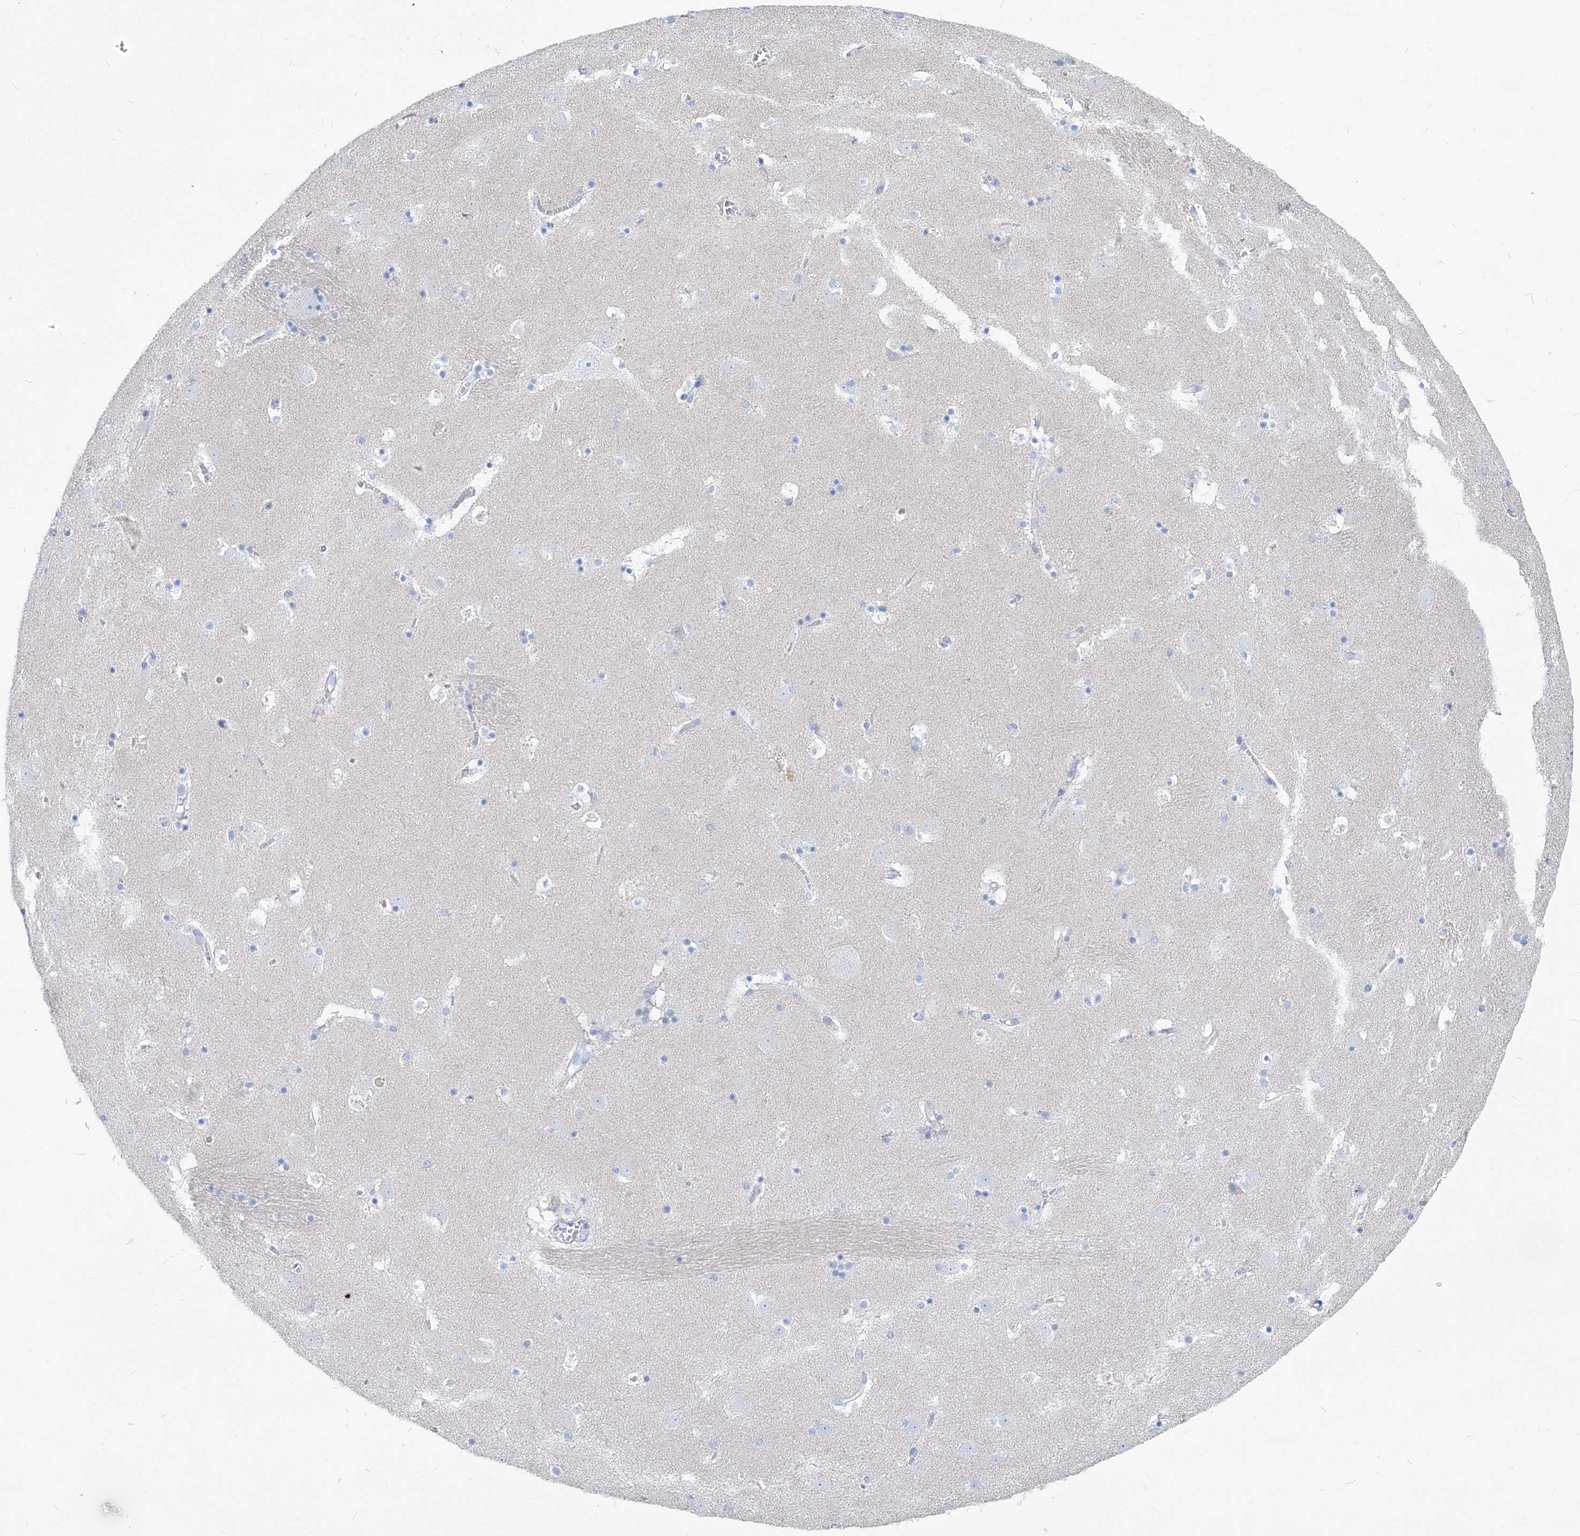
{"staining": {"intensity": "negative", "quantity": "none", "location": "none"}, "tissue": "caudate", "cell_type": "Glial cells", "image_type": "normal", "snomed": [{"axis": "morphology", "description": "Normal tissue, NOS"}, {"axis": "topography", "description": "Lateral ventricle wall"}], "caption": "A histopathology image of human caudate is negative for staining in glial cells. (Immunohistochemistry, brightfield microscopy, high magnification).", "gene": "FRS3", "patient": {"sex": "male", "age": 45}}